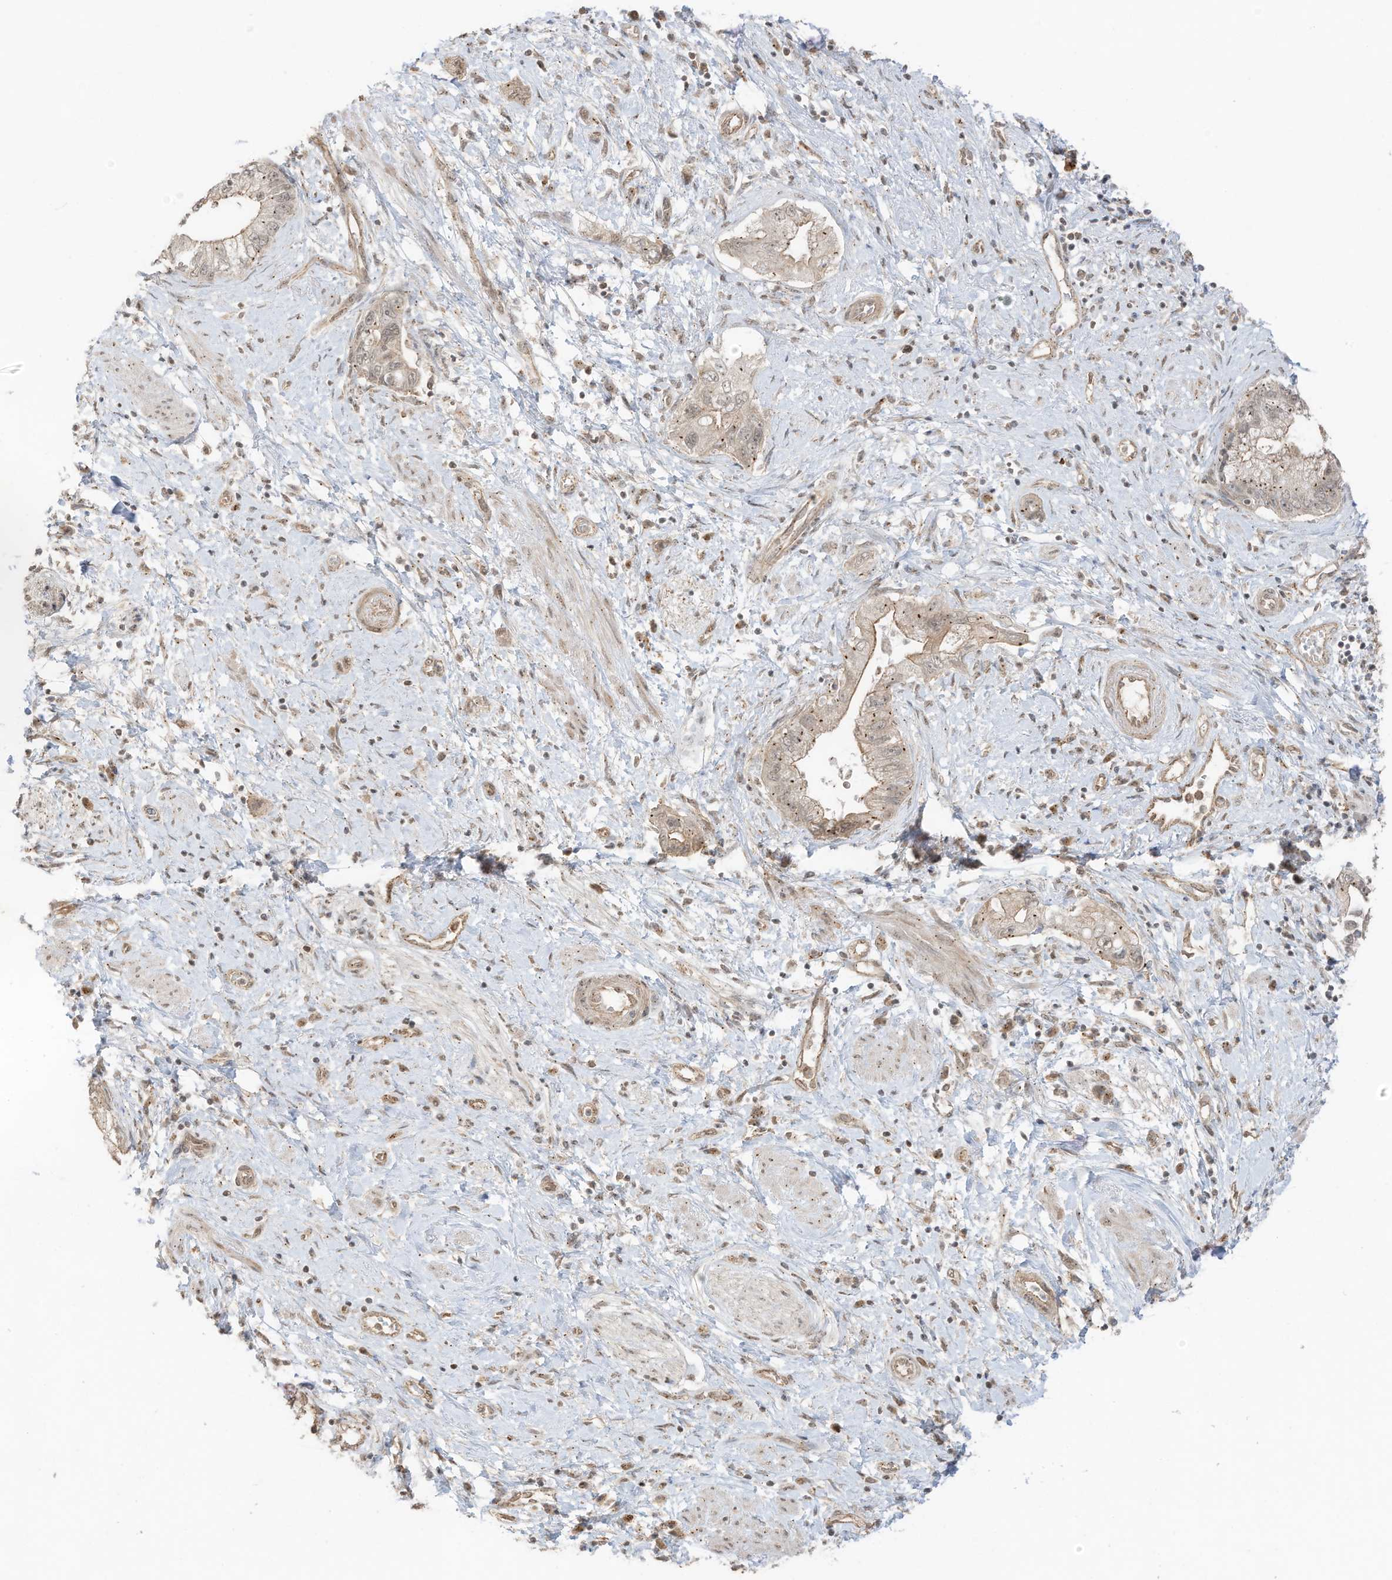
{"staining": {"intensity": "strong", "quantity": "25%-75%", "location": "cytoplasmic/membranous"}, "tissue": "pancreatic cancer", "cell_type": "Tumor cells", "image_type": "cancer", "snomed": [{"axis": "morphology", "description": "Adenocarcinoma, NOS"}, {"axis": "topography", "description": "Pancreas"}], "caption": "A brown stain labels strong cytoplasmic/membranous staining of a protein in adenocarcinoma (pancreatic) tumor cells. (DAB IHC, brown staining for protein, blue staining for nuclei).", "gene": "N4BP3", "patient": {"sex": "female", "age": 73}}